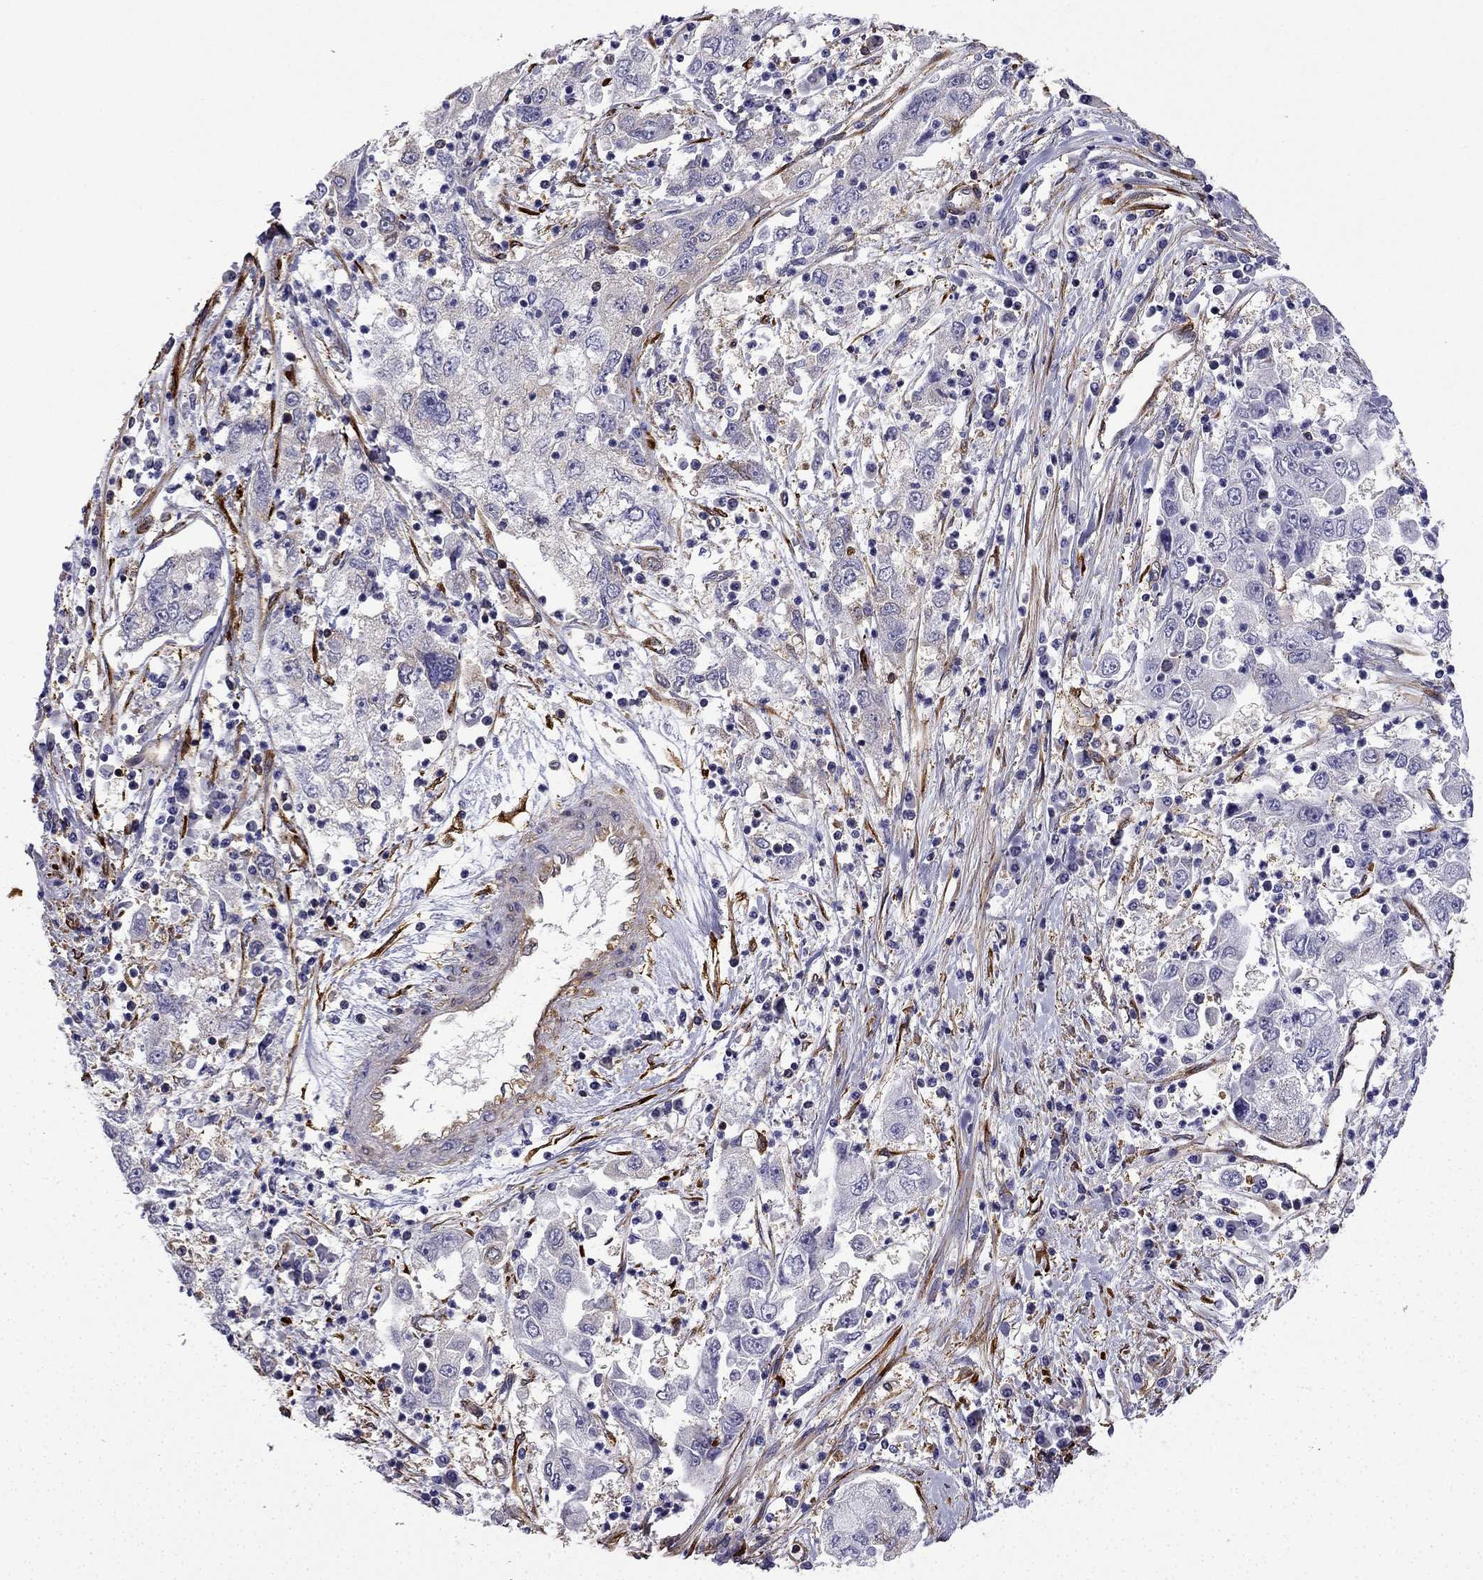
{"staining": {"intensity": "weak", "quantity": "<25%", "location": "cytoplasmic/membranous"}, "tissue": "cervical cancer", "cell_type": "Tumor cells", "image_type": "cancer", "snomed": [{"axis": "morphology", "description": "Squamous cell carcinoma, NOS"}, {"axis": "topography", "description": "Cervix"}], "caption": "This is an IHC photomicrograph of cervical cancer. There is no staining in tumor cells.", "gene": "MAP4", "patient": {"sex": "female", "age": 36}}